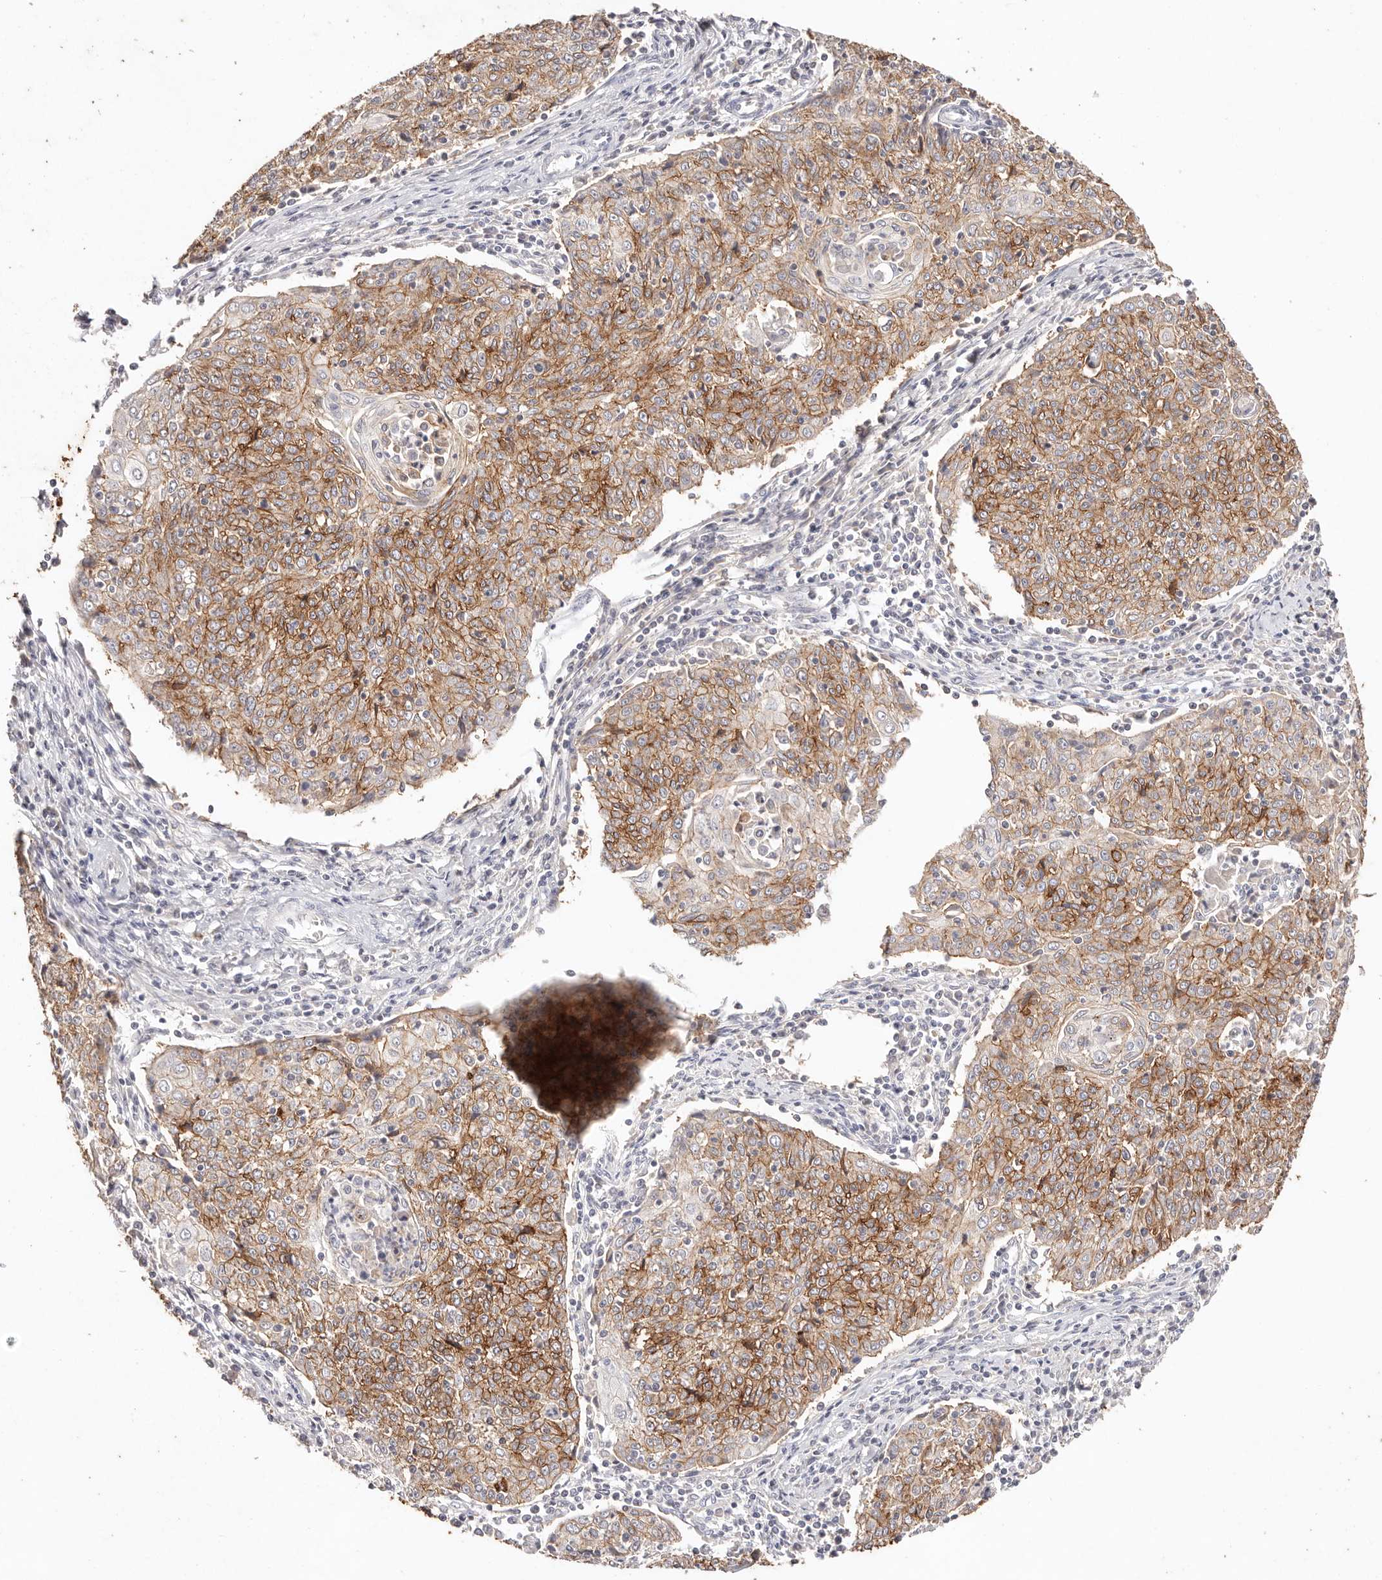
{"staining": {"intensity": "moderate", "quantity": ">75%", "location": "cytoplasmic/membranous"}, "tissue": "cervical cancer", "cell_type": "Tumor cells", "image_type": "cancer", "snomed": [{"axis": "morphology", "description": "Squamous cell carcinoma, NOS"}, {"axis": "topography", "description": "Cervix"}], "caption": "Moderate cytoplasmic/membranous positivity is present in approximately >75% of tumor cells in cervical cancer (squamous cell carcinoma).", "gene": "CXADR", "patient": {"sex": "female", "age": 48}}